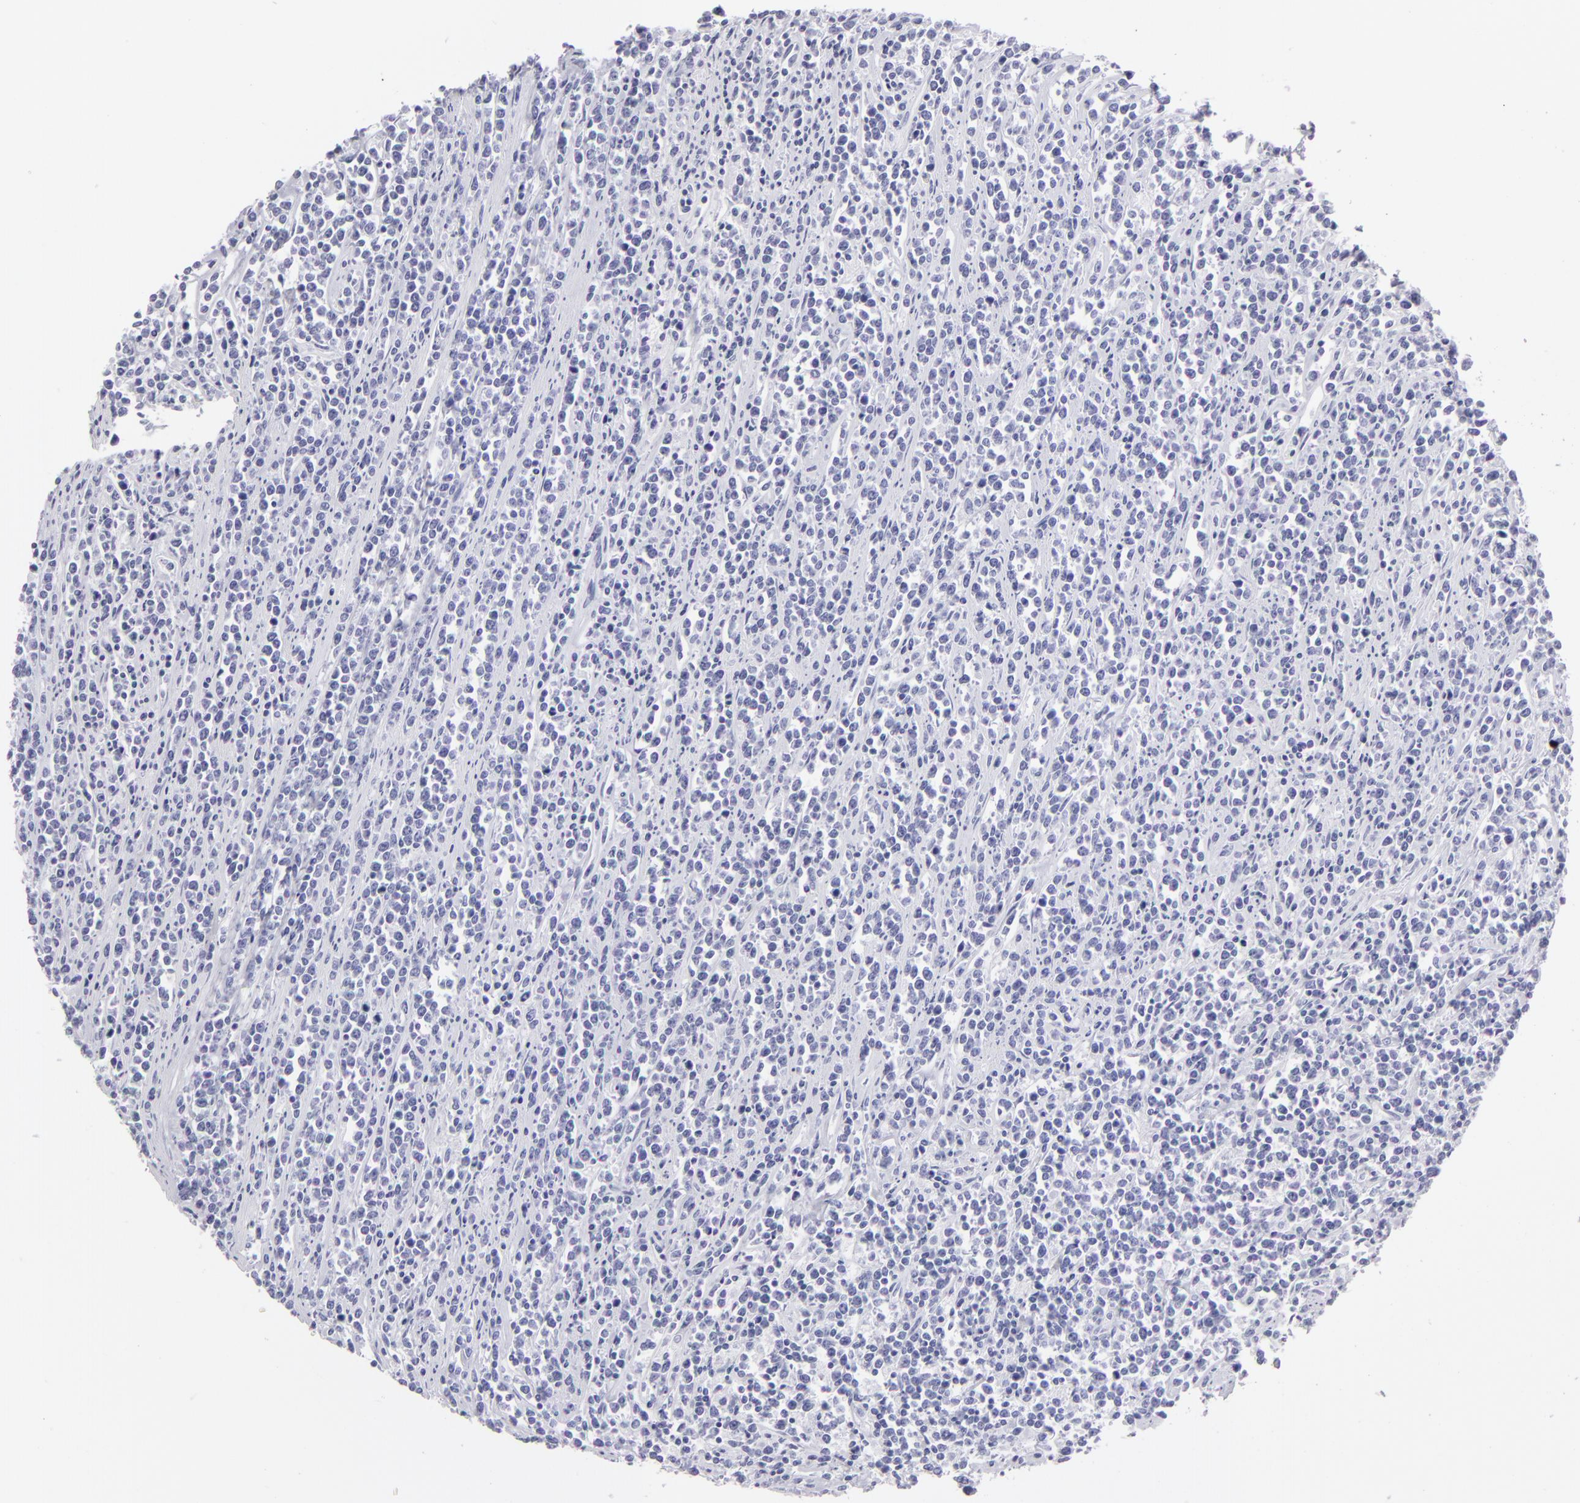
{"staining": {"intensity": "negative", "quantity": "none", "location": "none"}, "tissue": "lymphoma", "cell_type": "Tumor cells", "image_type": "cancer", "snomed": [{"axis": "morphology", "description": "Malignant lymphoma, non-Hodgkin's type, High grade"}, {"axis": "topography", "description": "Small intestine"}, {"axis": "topography", "description": "Colon"}], "caption": "Immunohistochemistry of high-grade malignant lymphoma, non-Hodgkin's type shows no positivity in tumor cells. Nuclei are stained in blue.", "gene": "FLG", "patient": {"sex": "male", "age": 8}}